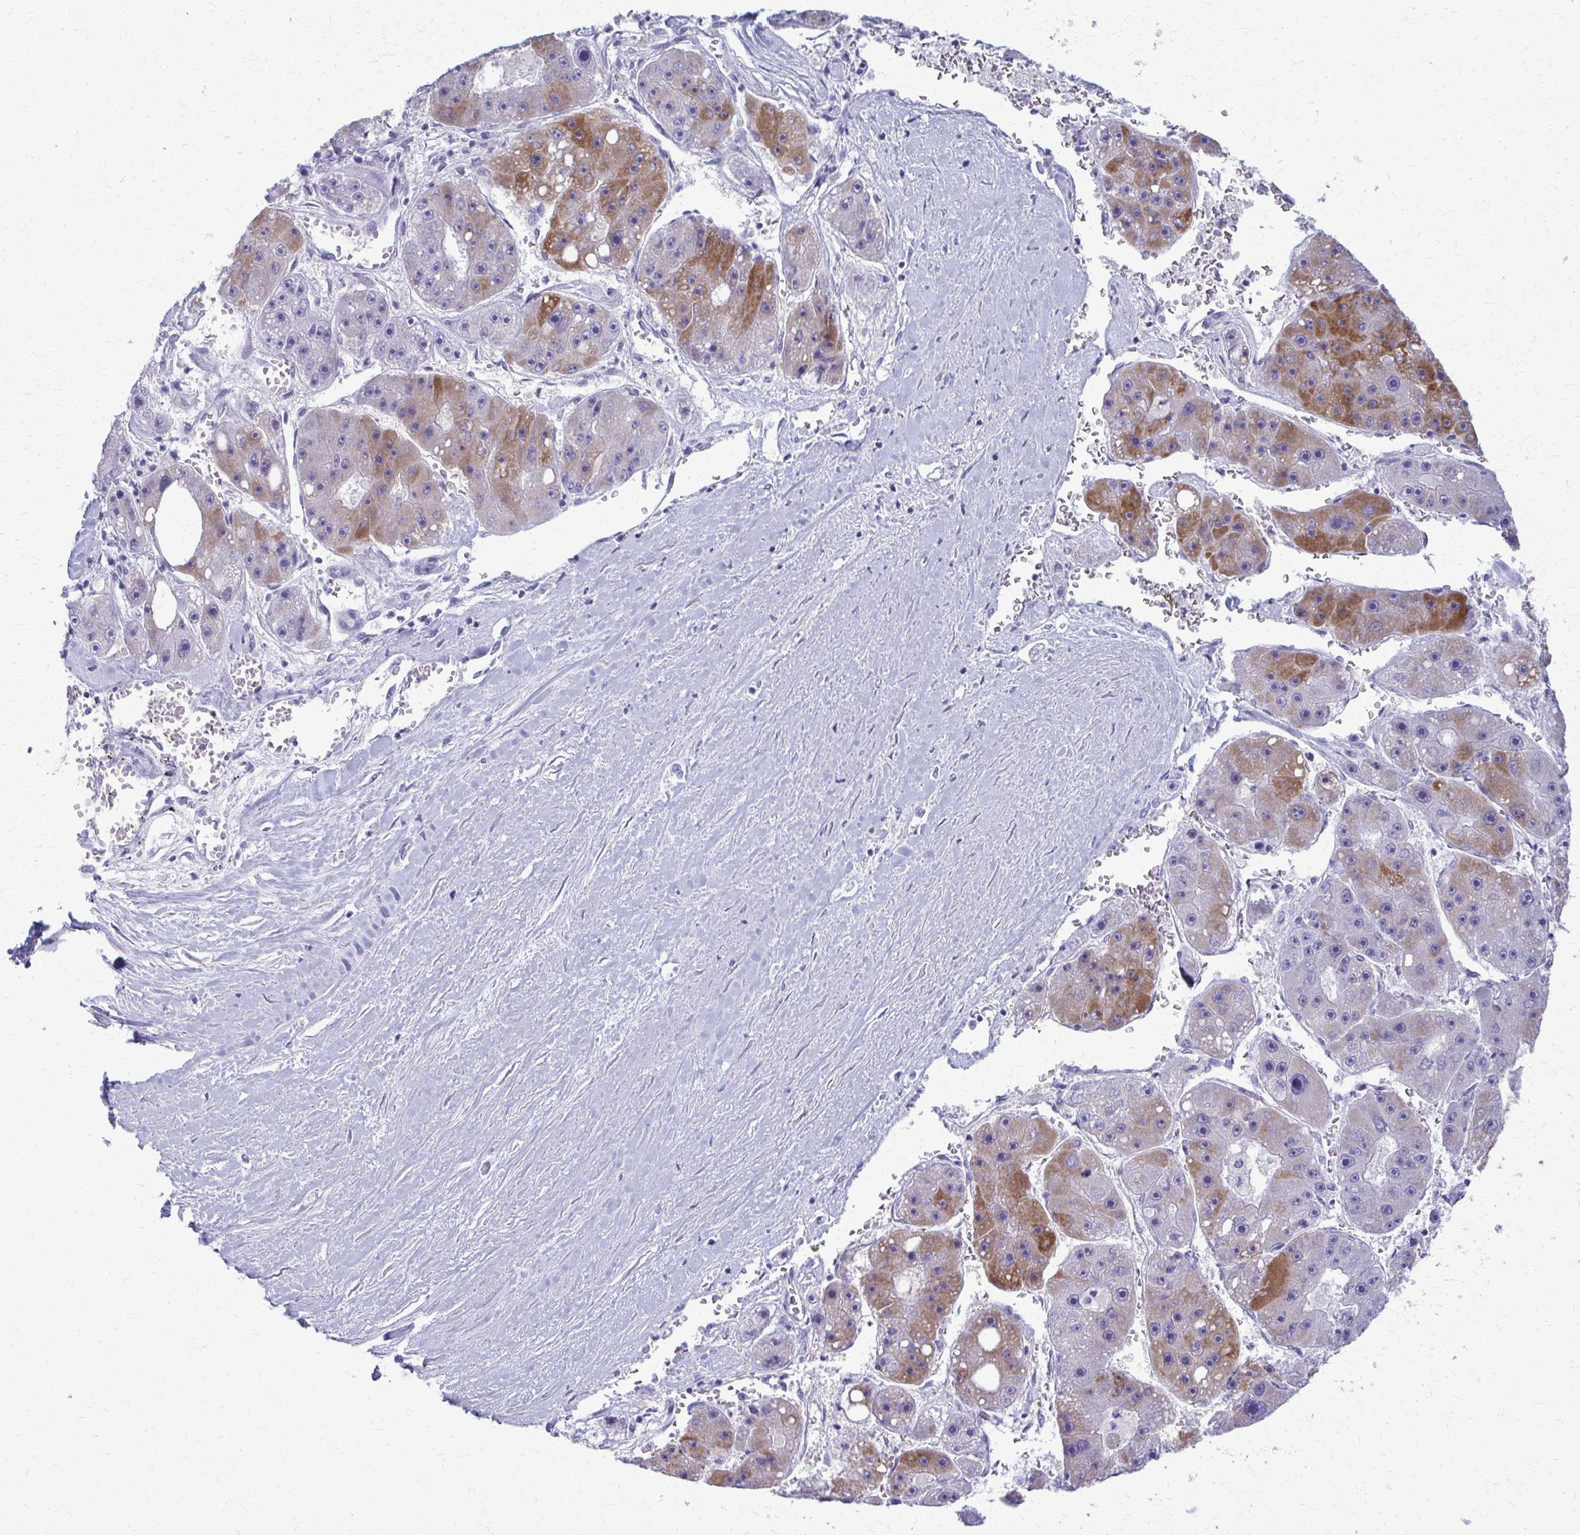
{"staining": {"intensity": "moderate", "quantity": "25%-75%", "location": "cytoplasmic/membranous"}, "tissue": "liver cancer", "cell_type": "Tumor cells", "image_type": "cancer", "snomed": [{"axis": "morphology", "description": "Carcinoma, Hepatocellular, NOS"}, {"axis": "topography", "description": "Liver"}], "caption": "Protein expression analysis of human hepatocellular carcinoma (liver) reveals moderate cytoplasmic/membranous positivity in about 25%-75% of tumor cells.", "gene": "ACSM2B", "patient": {"sex": "female", "age": 61}}